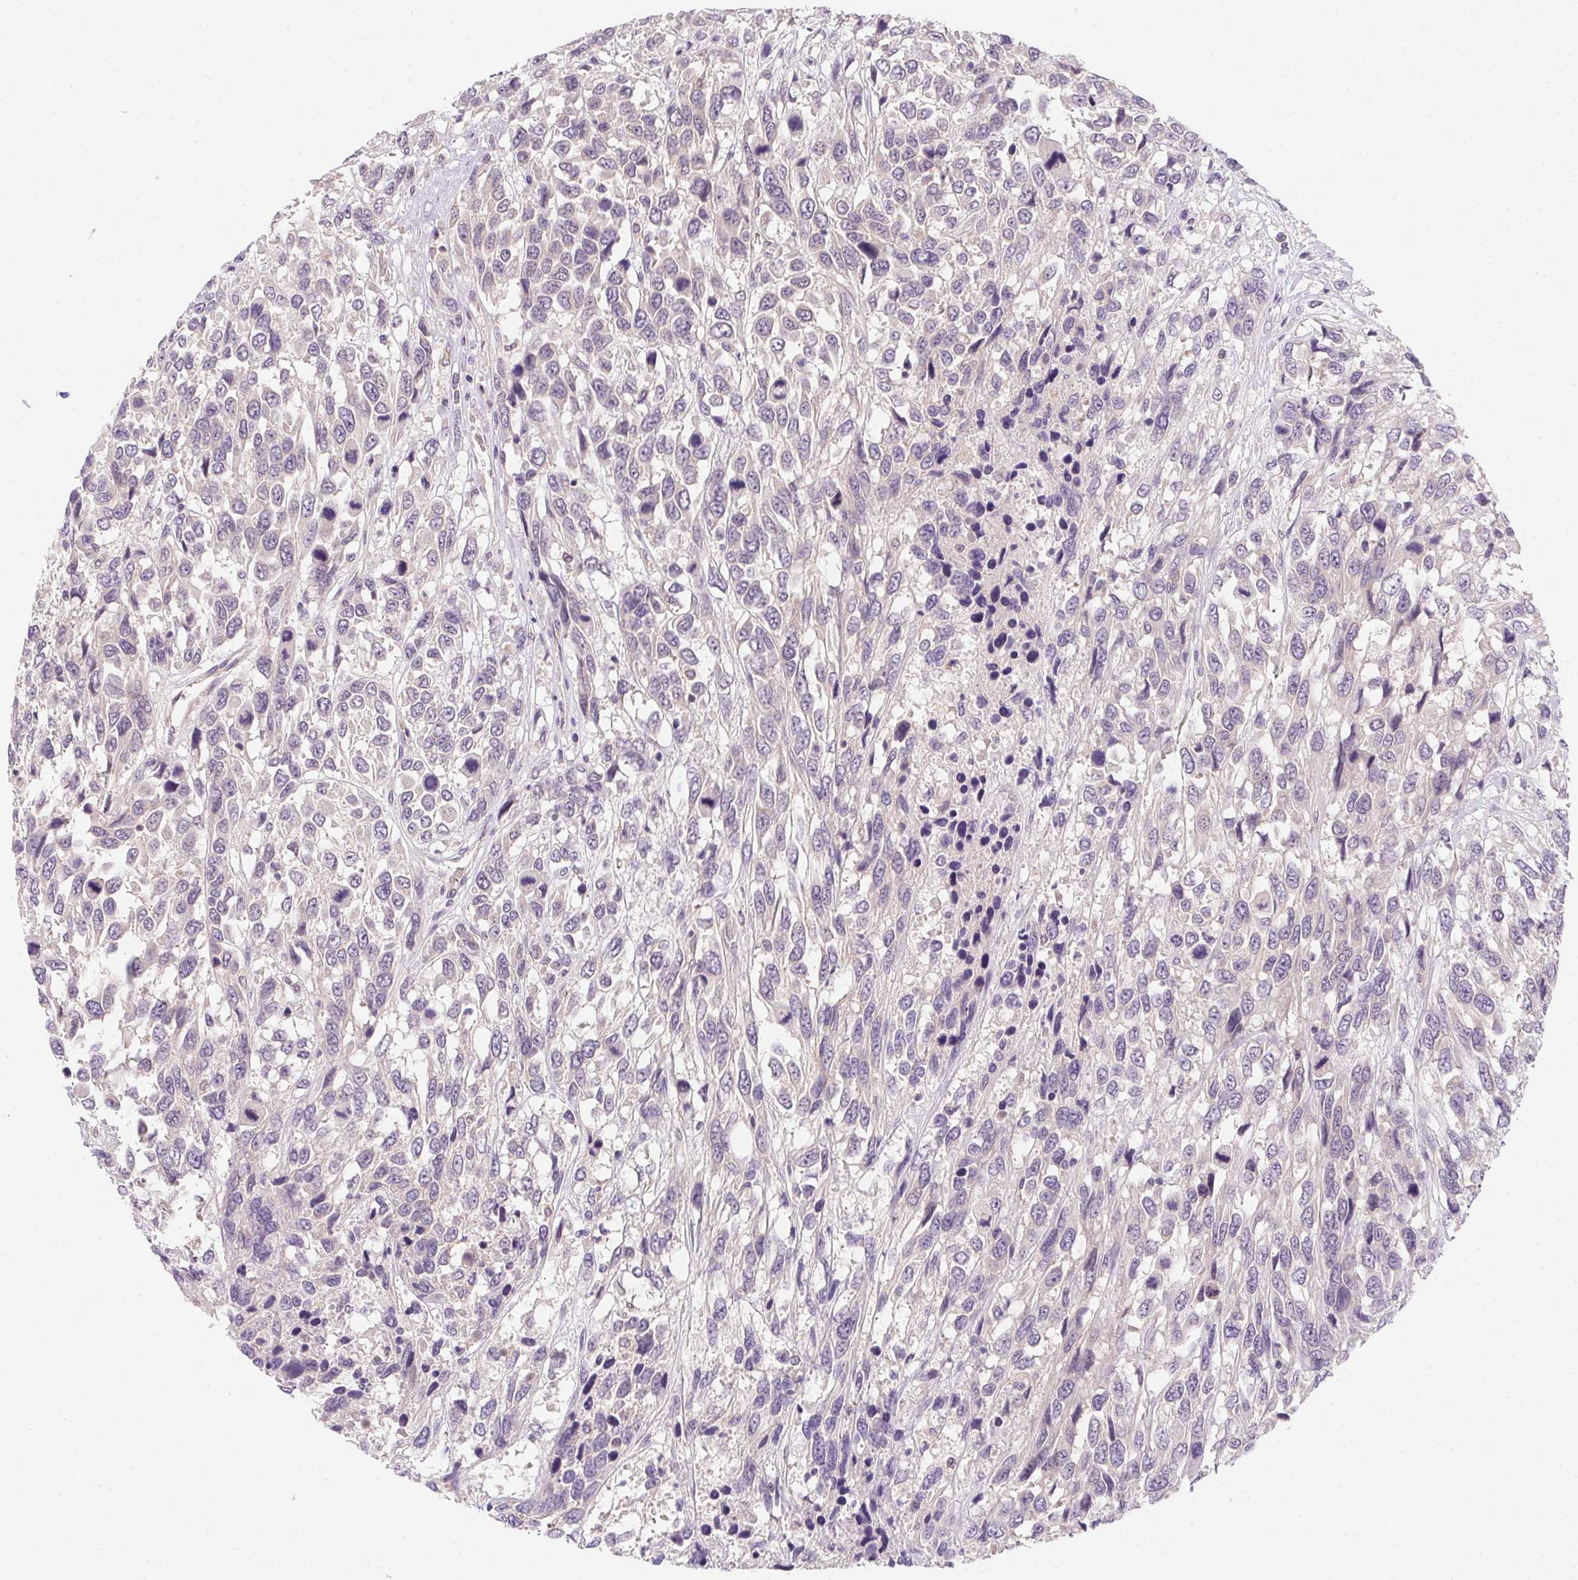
{"staining": {"intensity": "negative", "quantity": "none", "location": "none"}, "tissue": "urothelial cancer", "cell_type": "Tumor cells", "image_type": "cancer", "snomed": [{"axis": "morphology", "description": "Urothelial carcinoma, High grade"}, {"axis": "topography", "description": "Urinary bladder"}], "caption": "This is an immunohistochemistry image of urothelial cancer. There is no expression in tumor cells.", "gene": "PRKAA1", "patient": {"sex": "female", "age": 70}}